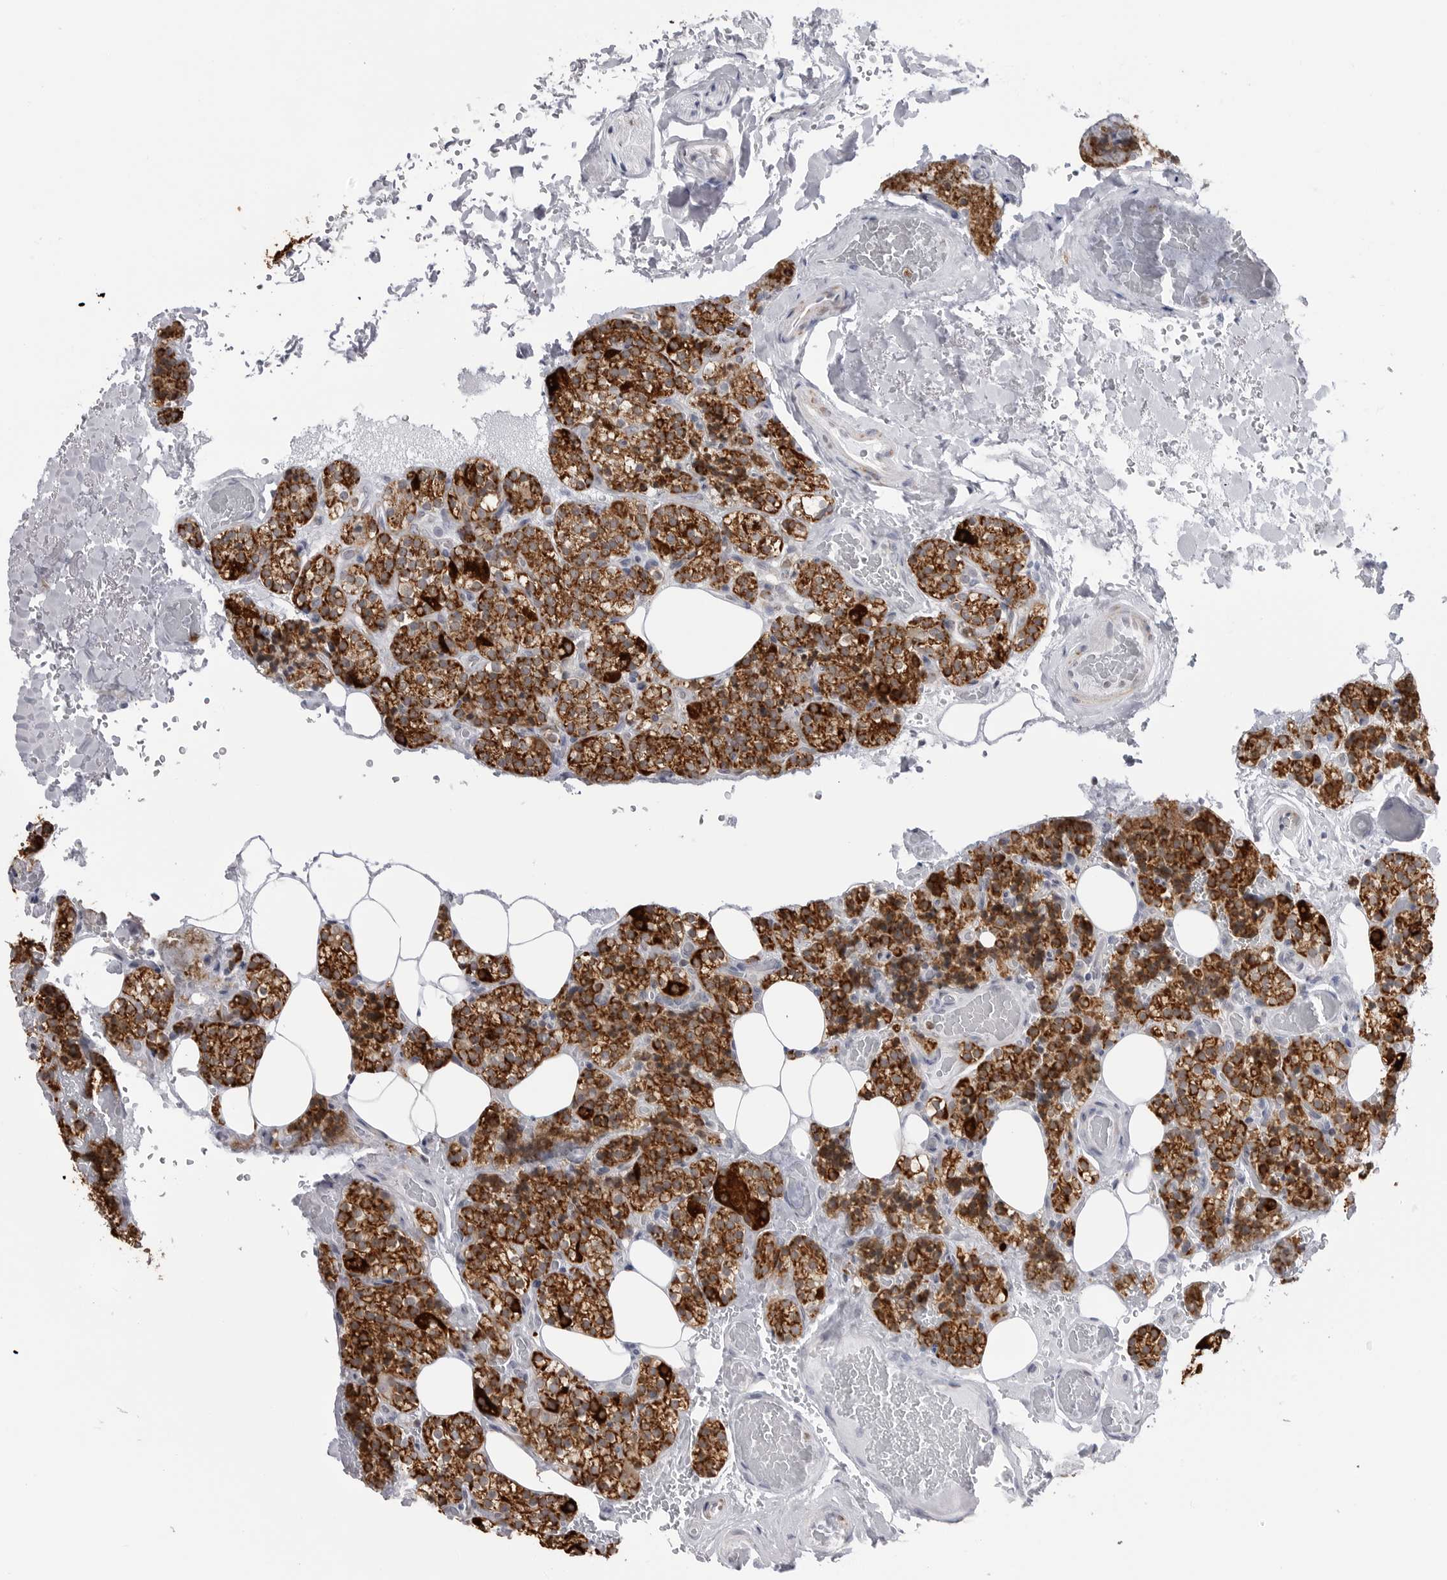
{"staining": {"intensity": "strong", "quantity": ">75%", "location": "cytoplasmic/membranous"}, "tissue": "parathyroid gland", "cell_type": "Glandular cells", "image_type": "normal", "snomed": [{"axis": "morphology", "description": "Normal tissue, NOS"}, {"axis": "topography", "description": "Parathyroid gland"}], "caption": "A high-resolution micrograph shows IHC staining of normal parathyroid gland, which displays strong cytoplasmic/membranous staining in approximately >75% of glandular cells.", "gene": "COX5A", "patient": {"sex": "male", "age": 87}}